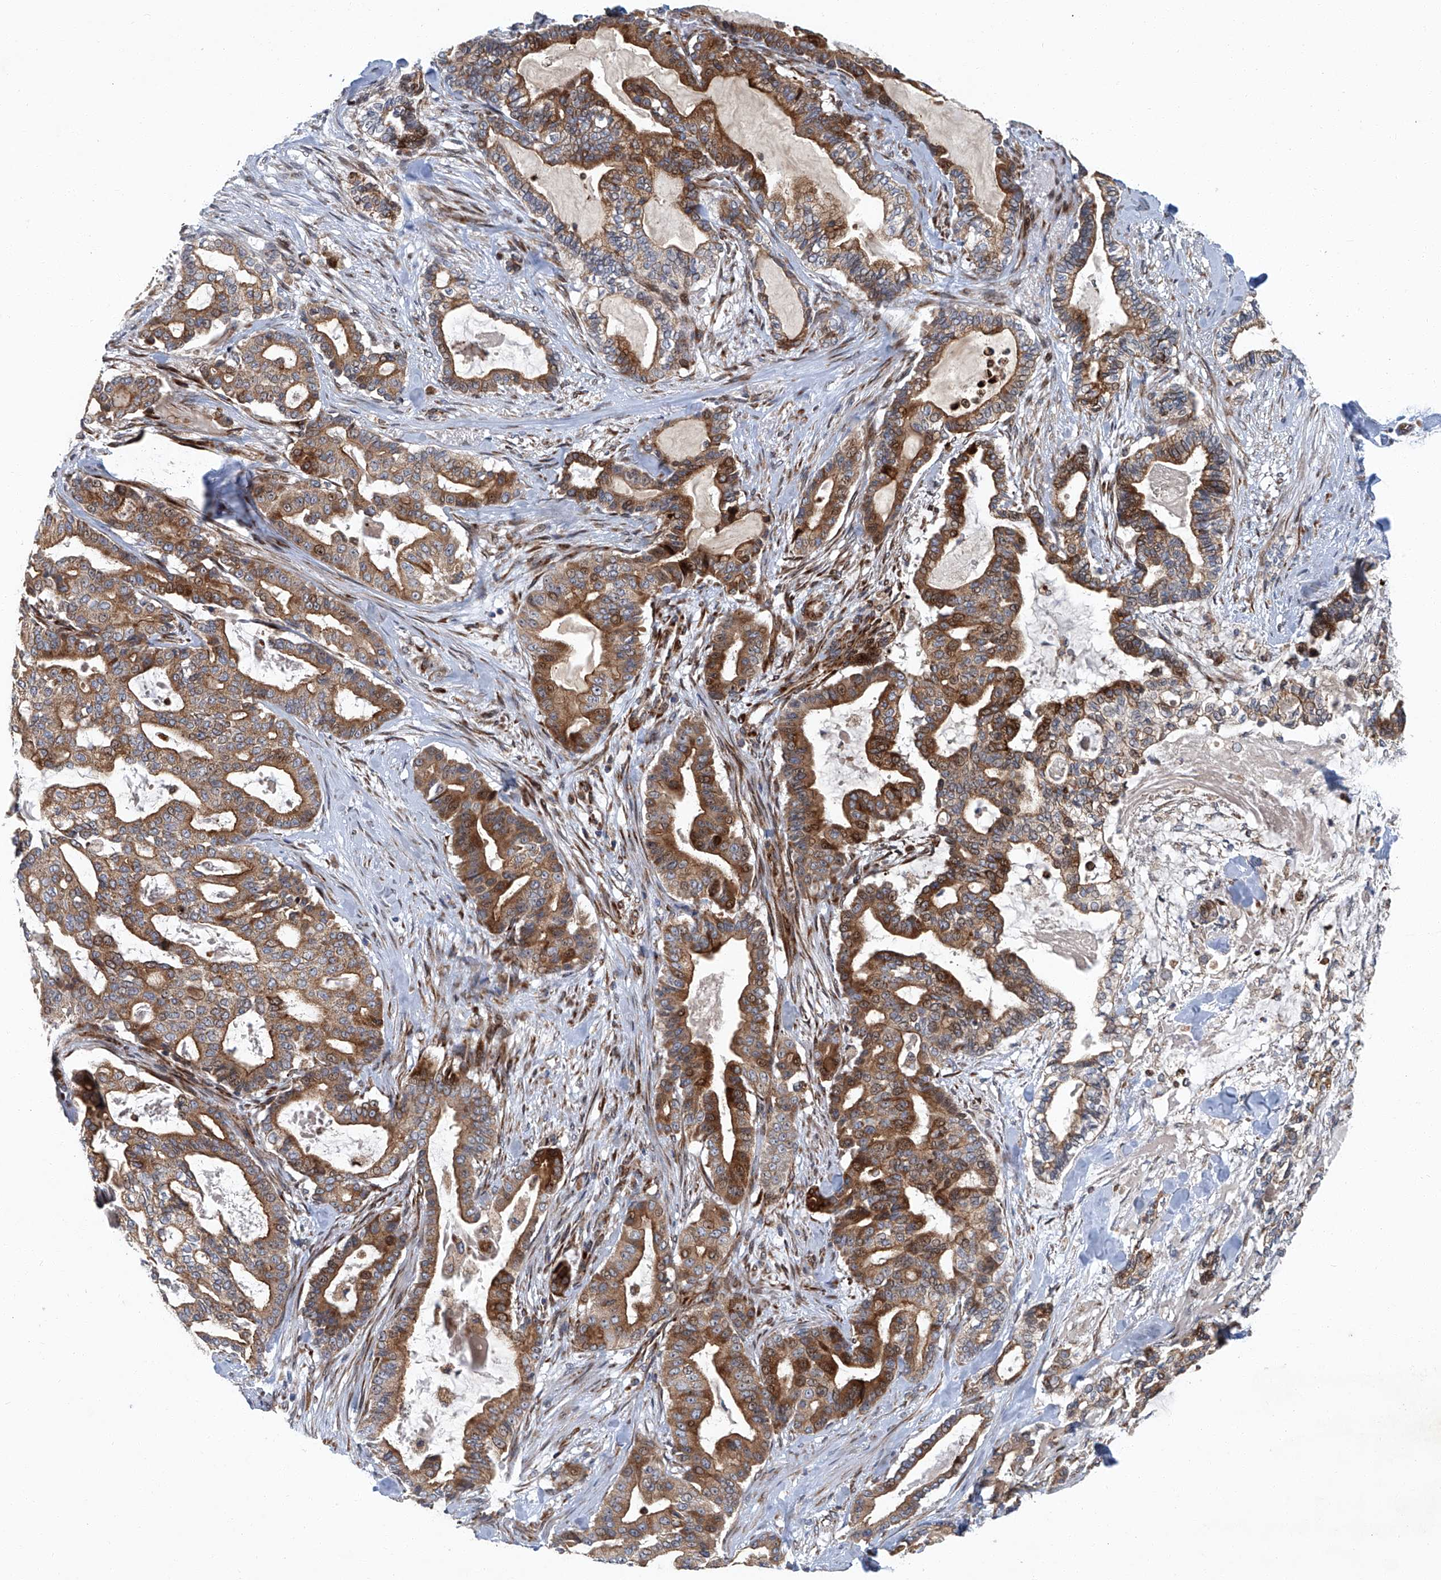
{"staining": {"intensity": "strong", "quantity": ">75%", "location": "cytoplasmic/membranous"}, "tissue": "pancreatic cancer", "cell_type": "Tumor cells", "image_type": "cancer", "snomed": [{"axis": "morphology", "description": "Adenocarcinoma, NOS"}, {"axis": "topography", "description": "Pancreas"}], "caption": "Tumor cells show high levels of strong cytoplasmic/membranous positivity in approximately >75% of cells in human pancreatic cancer.", "gene": "GPR132", "patient": {"sex": "male", "age": 63}}